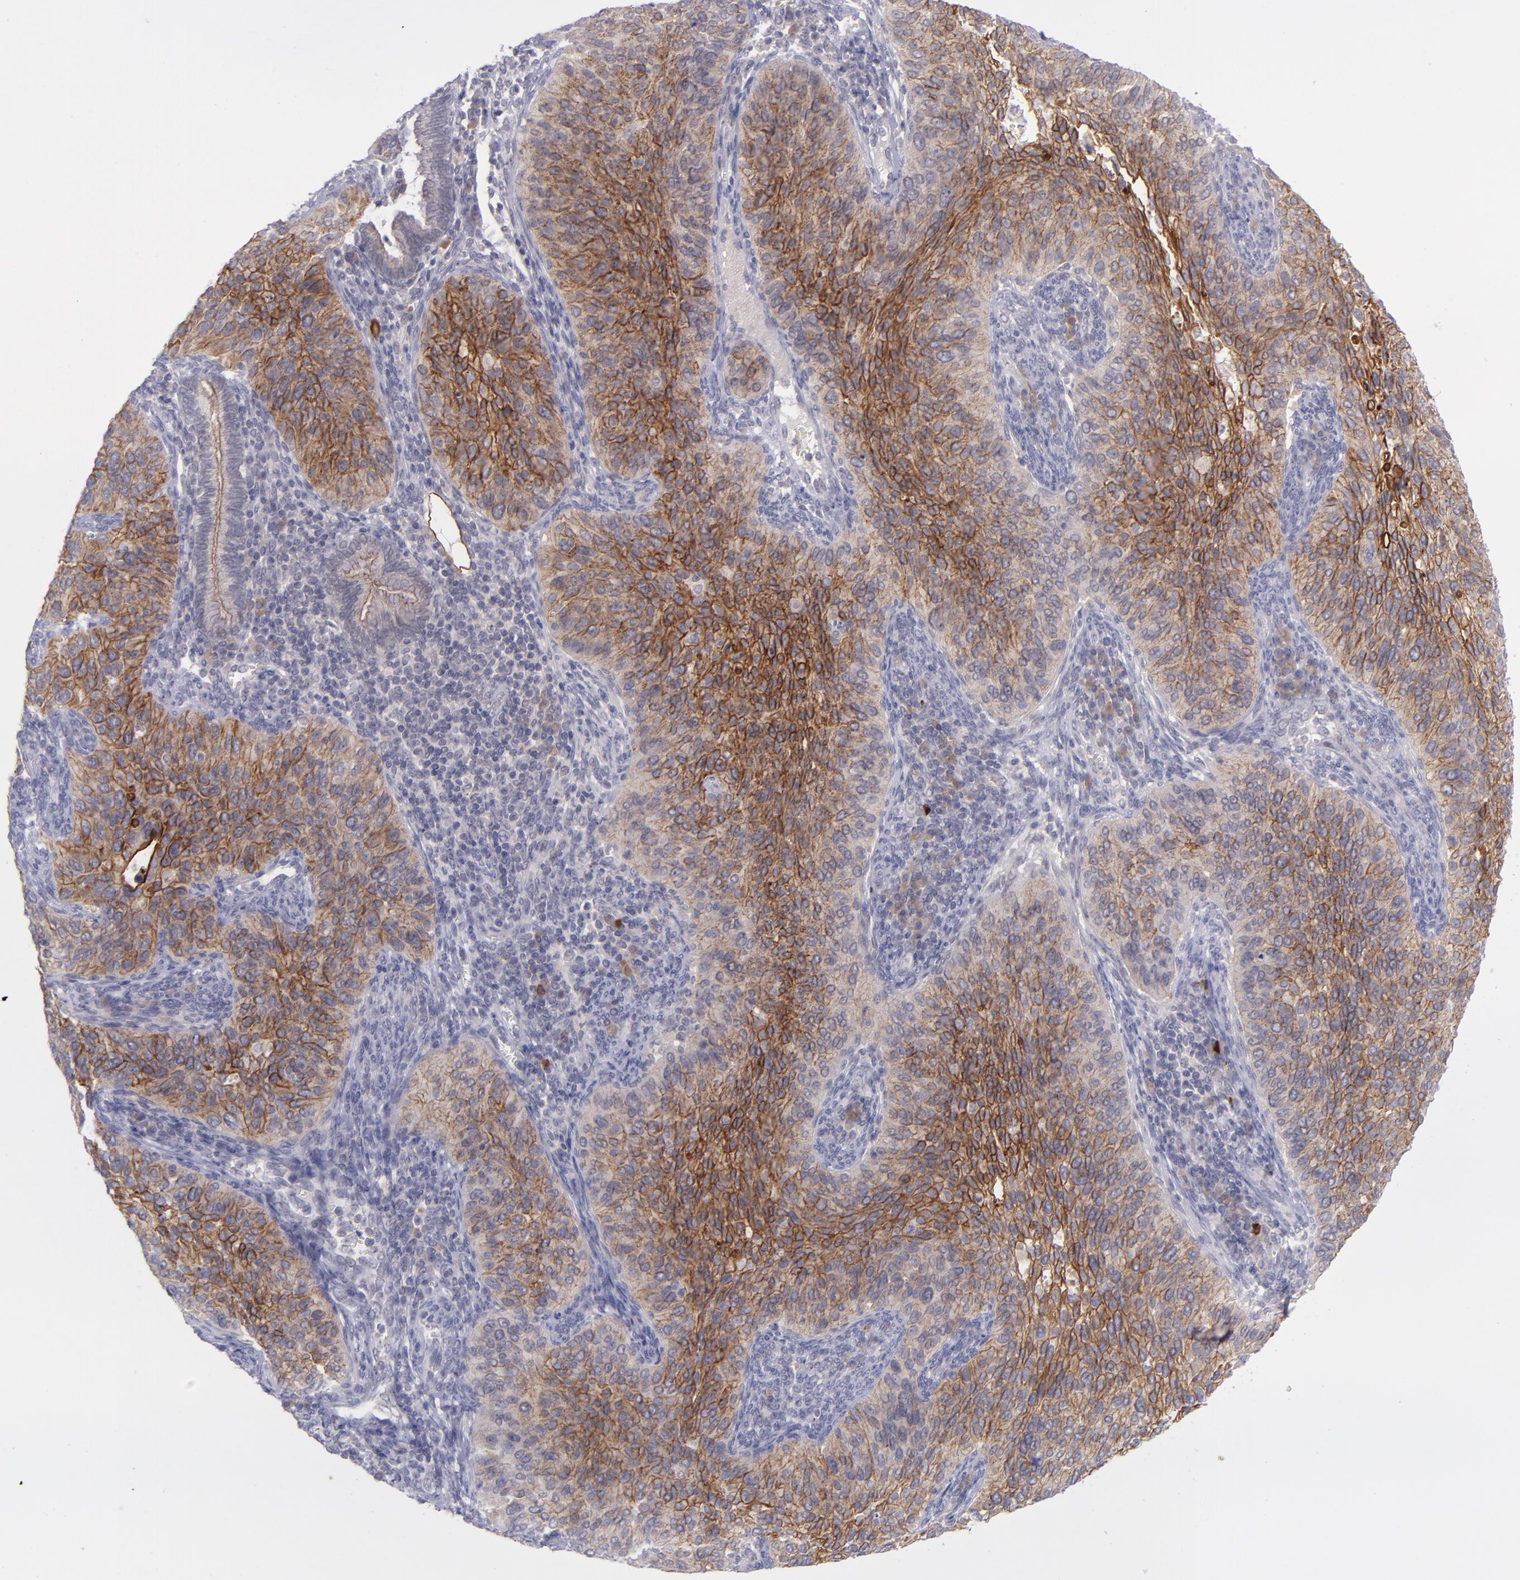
{"staining": {"intensity": "moderate", "quantity": ">75%", "location": "cytoplasmic/membranous"}, "tissue": "cervical cancer", "cell_type": "Tumor cells", "image_type": "cancer", "snomed": [{"axis": "morphology", "description": "Adenocarcinoma, NOS"}, {"axis": "topography", "description": "Cervix"}], "caption": "Immunohistochemistry (IHC) (DAB (3,3'-diaminobenzidine)) staining of cervical cancer (adenocarcinoma) displays moderate cytoplasmic/membranous protein expression in about >75% of tumor cells.", "gene": "EVPL", "patient": {"sex": "female", "age": 29}}